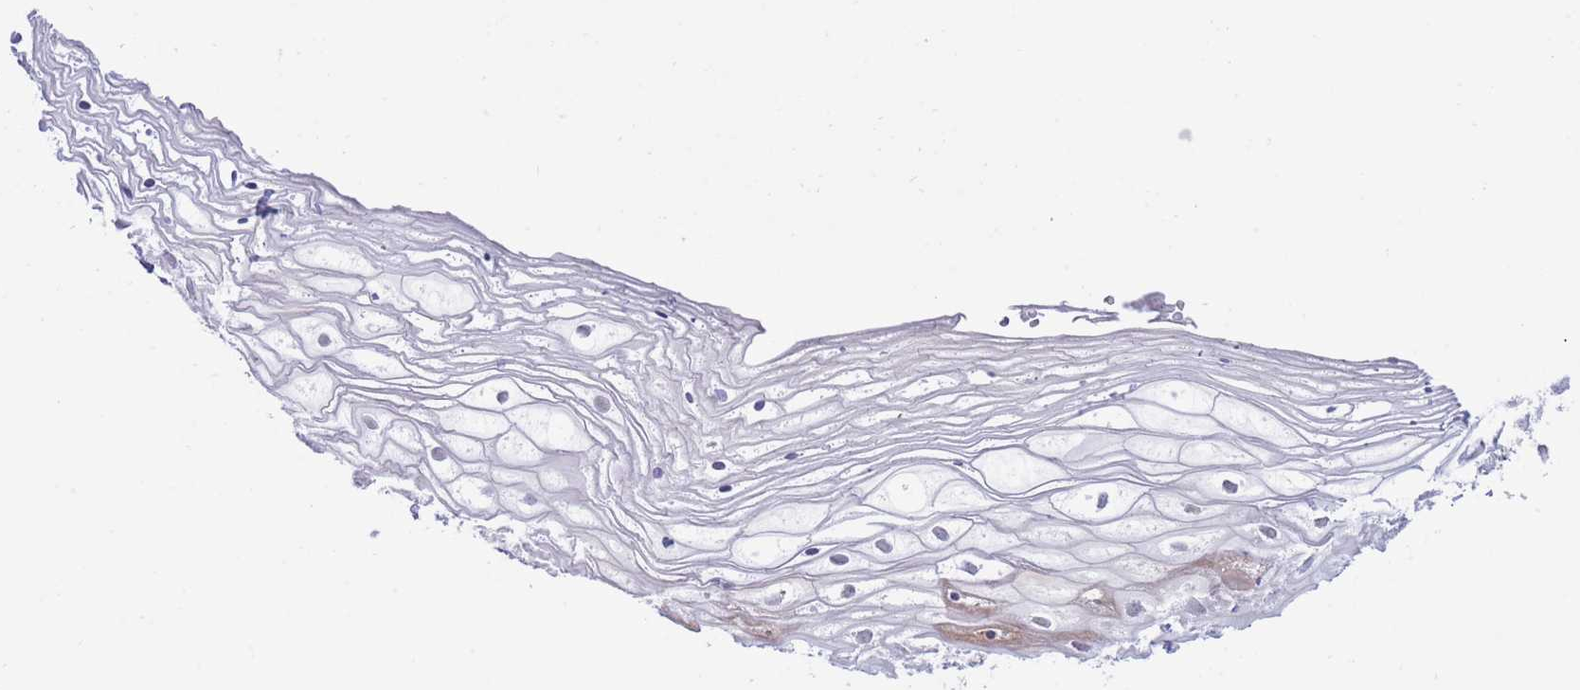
{"staining": {"intensity": "negative", "quantity": "none", "location": "none"}, "tissue": "vagina", "cell_type": "Squamous epithelial cells", "image_type": "normal", "snomed": [{"axis": "morphology", "description": "Normal tissue, NOS"}, {"axis": "topography", "description": "Vagina"}], "caption": "Protein analysis of benign vagina exhibits no significant expression in squamous epithelial cells.", "gene": "APOL4", "patient": {"sex": "female", "age": 59}}